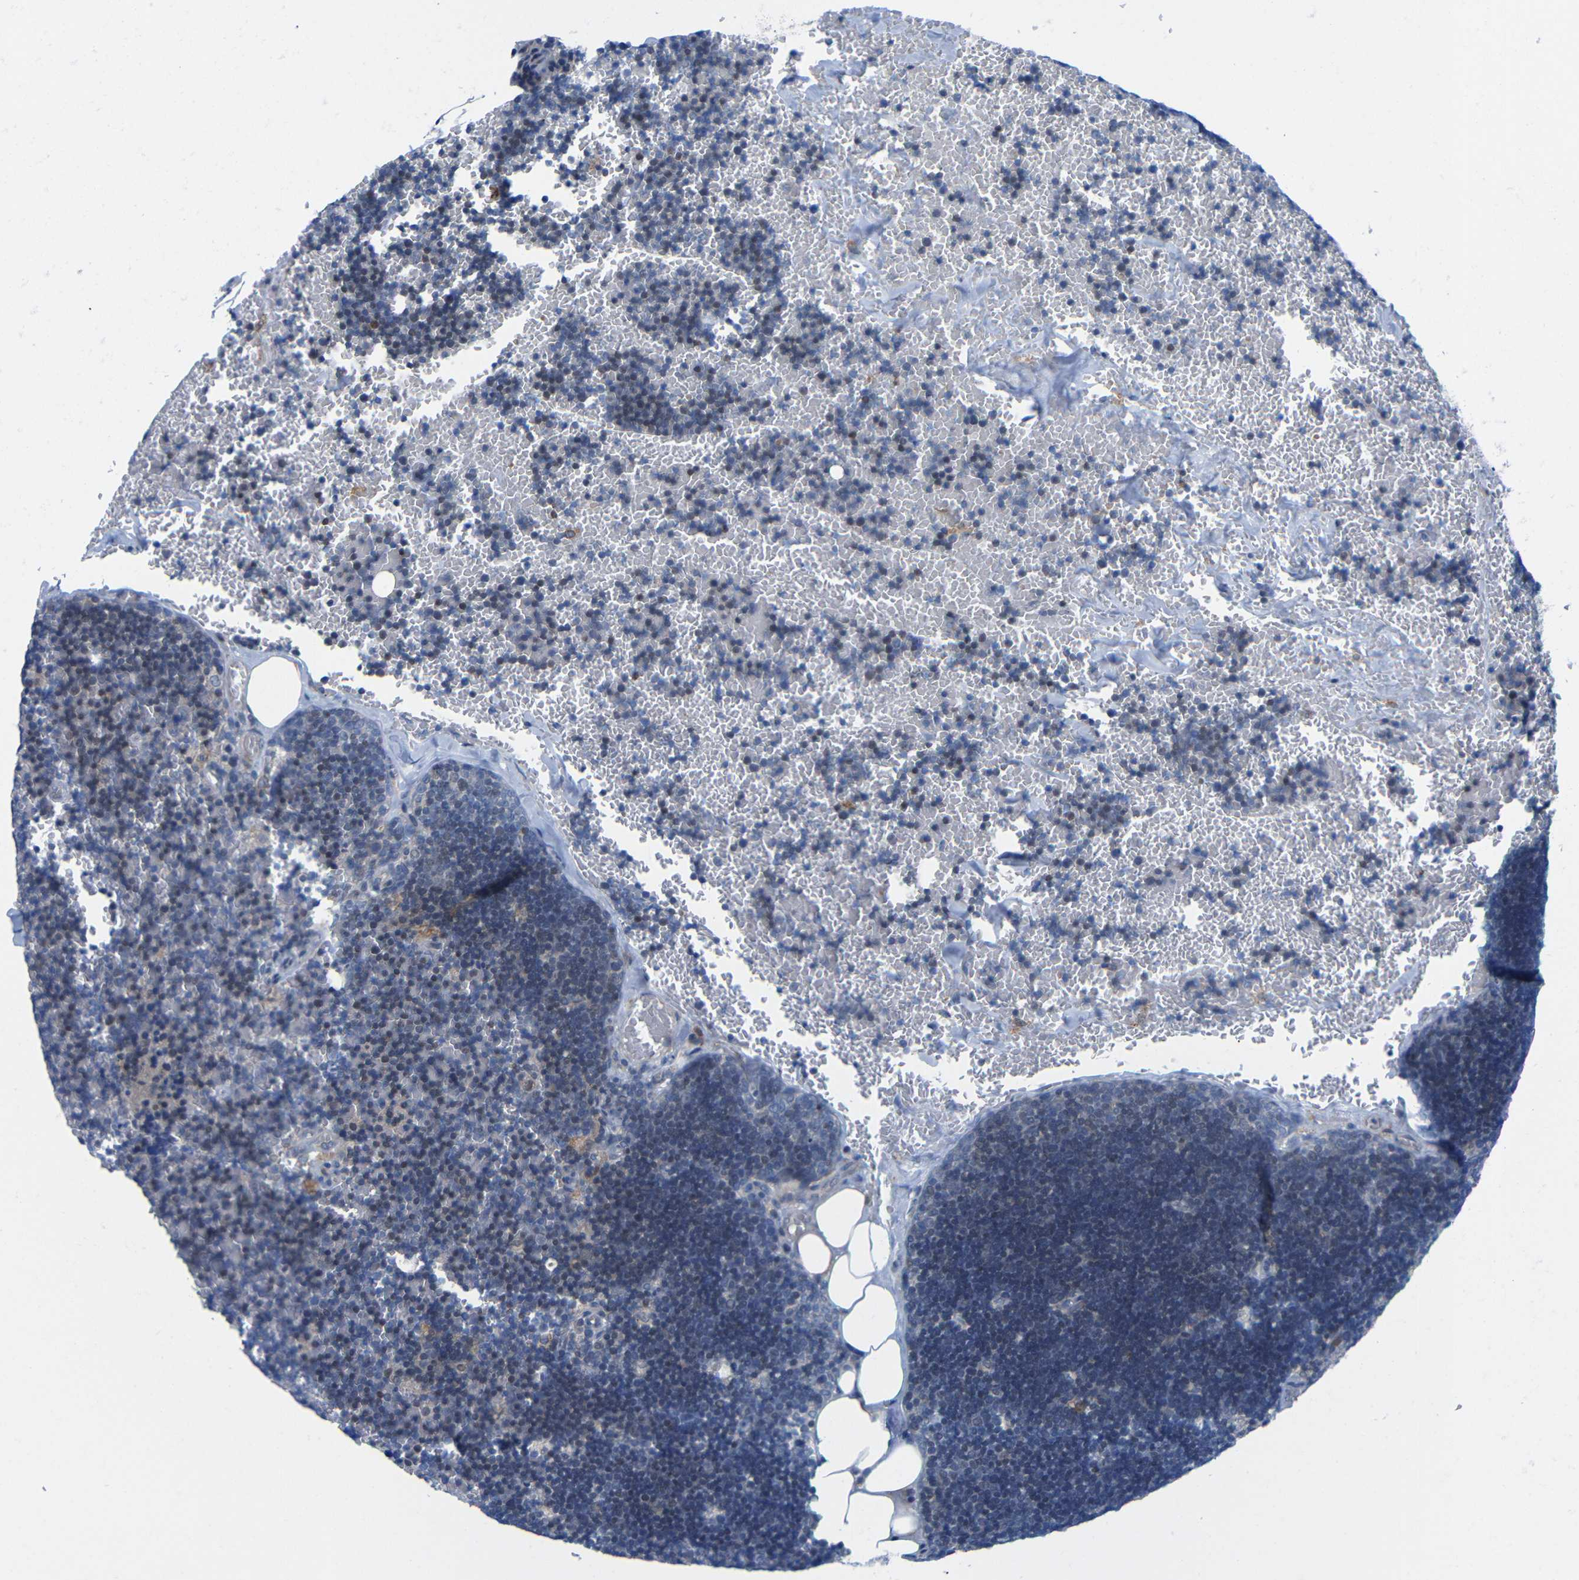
{"staining": {"intensity": "negative", "quantity": "none", "location": "none"}, "tissue": "lymph node", "cell_type": "Germinal center cells", "image_type": "normal", "snomed": [{"axis": "morphology", "description": "Normal tissue, NOS"}, {"axis": "topography", "description": "Lymph node"}], "caption": "A histopathology image of lymph node stained for a protein exhibits no brown staining in germinal center cells. (DAB (3,3'-diaminobenzidine) IHC visualized using brightfield microscopy, high magnification).", "gene": "CMTM1", "patient": {"sex": "male", "age": 33}}